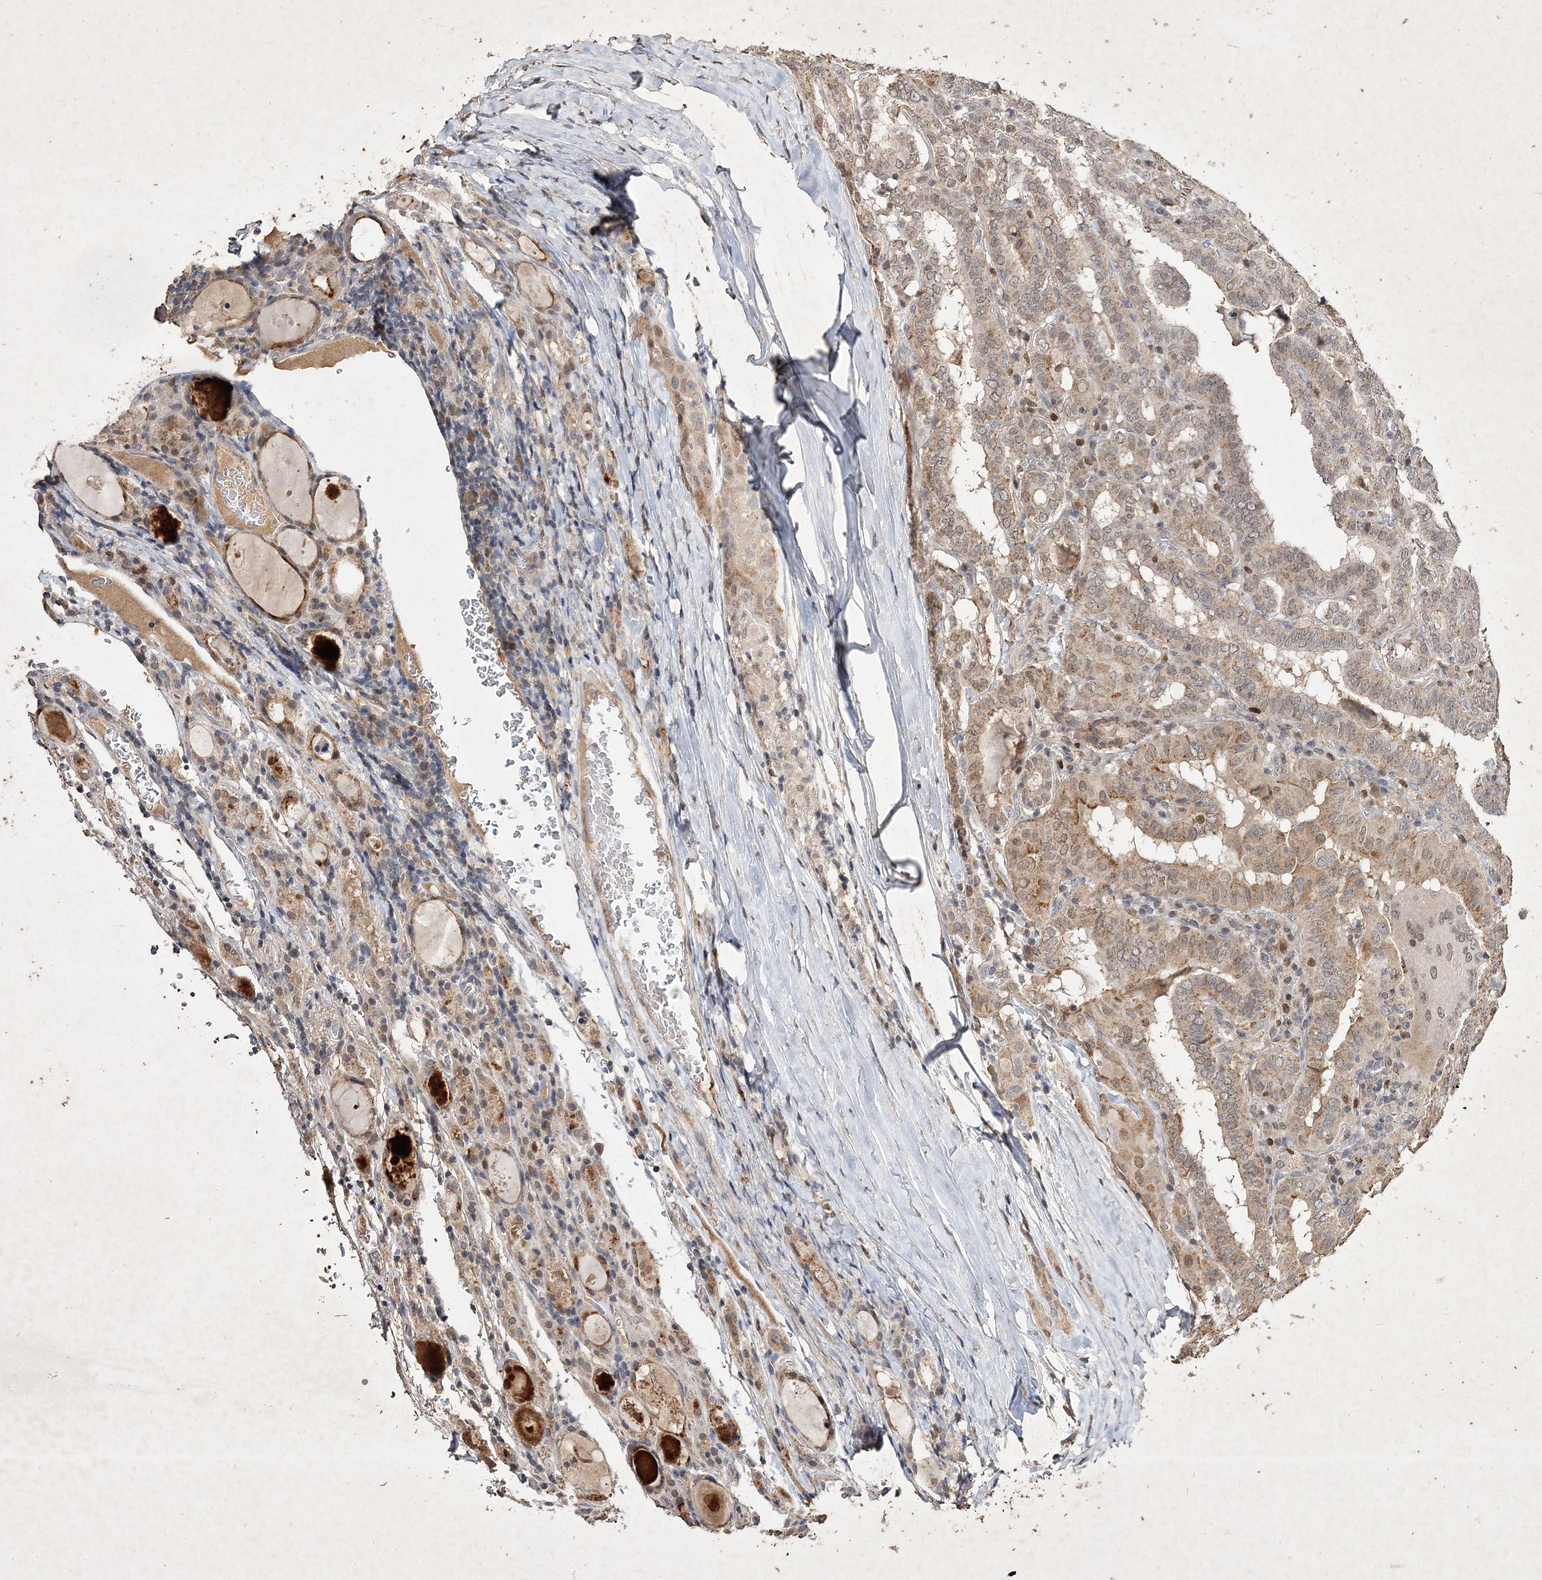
{"staining": {"intensity": "moderate", "quantity": ">75%", "location": "cytoplasmic/membranous,nuclear"}, "tissue": "thyroid cancer", "cell_type": "Tumor cells", "image_type": "cancer", "snomed": [{"axis": "morphology", "description": "Papillary adenocarcinoma, NOS"}, {"axis": "topography", "description": "Thyroid gland"}], "caption": "DAB (3,3'-diaminobenzidine) immunohistochemical staining of human papillary adenocarcinoma (thyroid) demonstrates moderate cytoplasmic/membranous and nuclear protein staining in about >75% of tumor cells.", "gene": "C3orf38", "patient": {"sex": "female", "age": 72}}